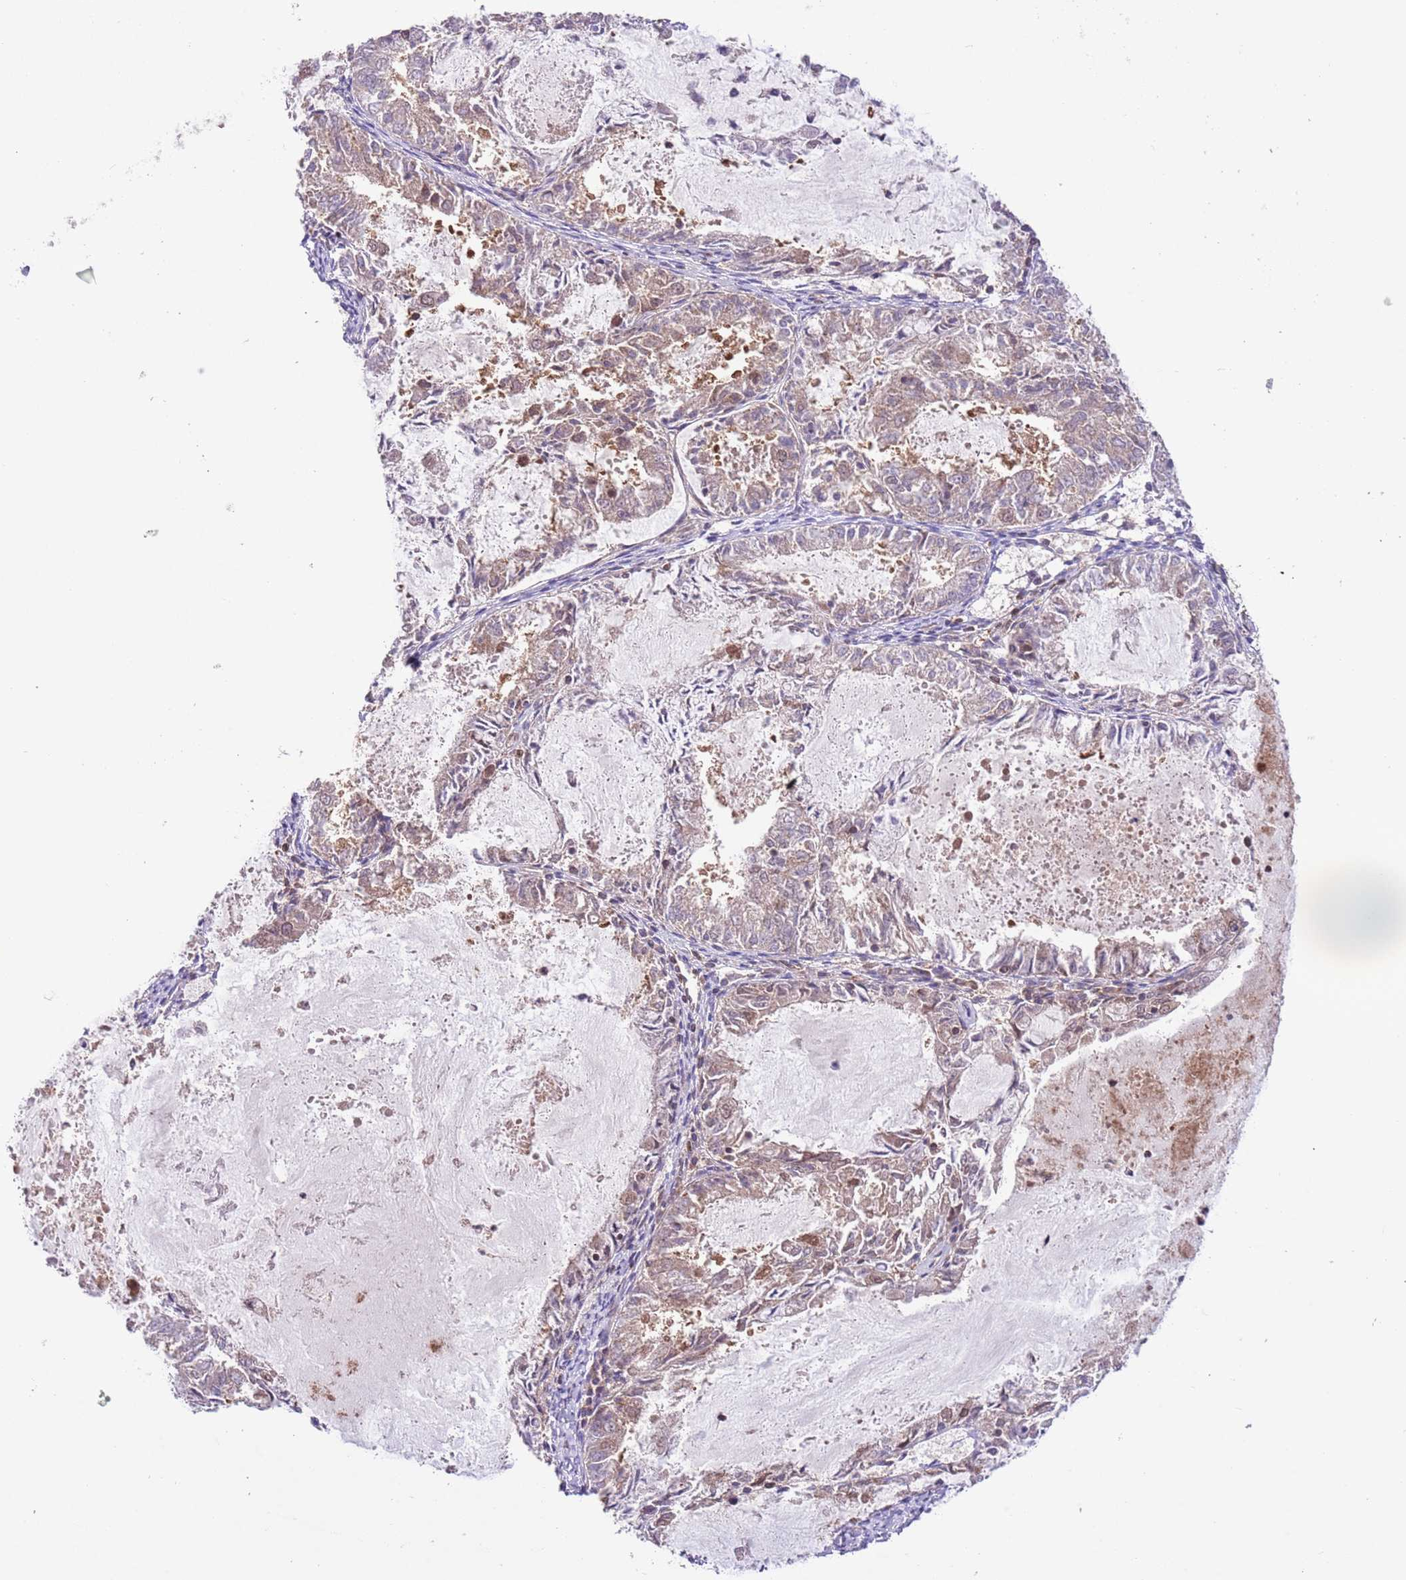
{"staining": {"intensity": "moderate", "quantity": ">75%", "location": "cytoplasmic/membranous,nuclear"}, "tissue": "endometrial cancer", "cell_type": "Tumor cells", "image_type": "cancer", "snomed": [{"axis": "morphology", "description": "Adenocarcinoma, NOS"}, {"axis": "topography", "description": "Endometrium"}], "caption": "High-magnification brightfield microscopy of endometrial adenocarcinoma stained with DAB (3,3'-diaminobenzidine) (brown) and counterstained with hematoxylin (blue). tumor cells exhibit moderate cytoplasmic/membranous and nuclear expression is seen in about>75% of cells. (Brightfield microscopy of DAB IHC at high magnification).", "gene": "HDHD2", "patient": {"sex": "female", "age": 57}}